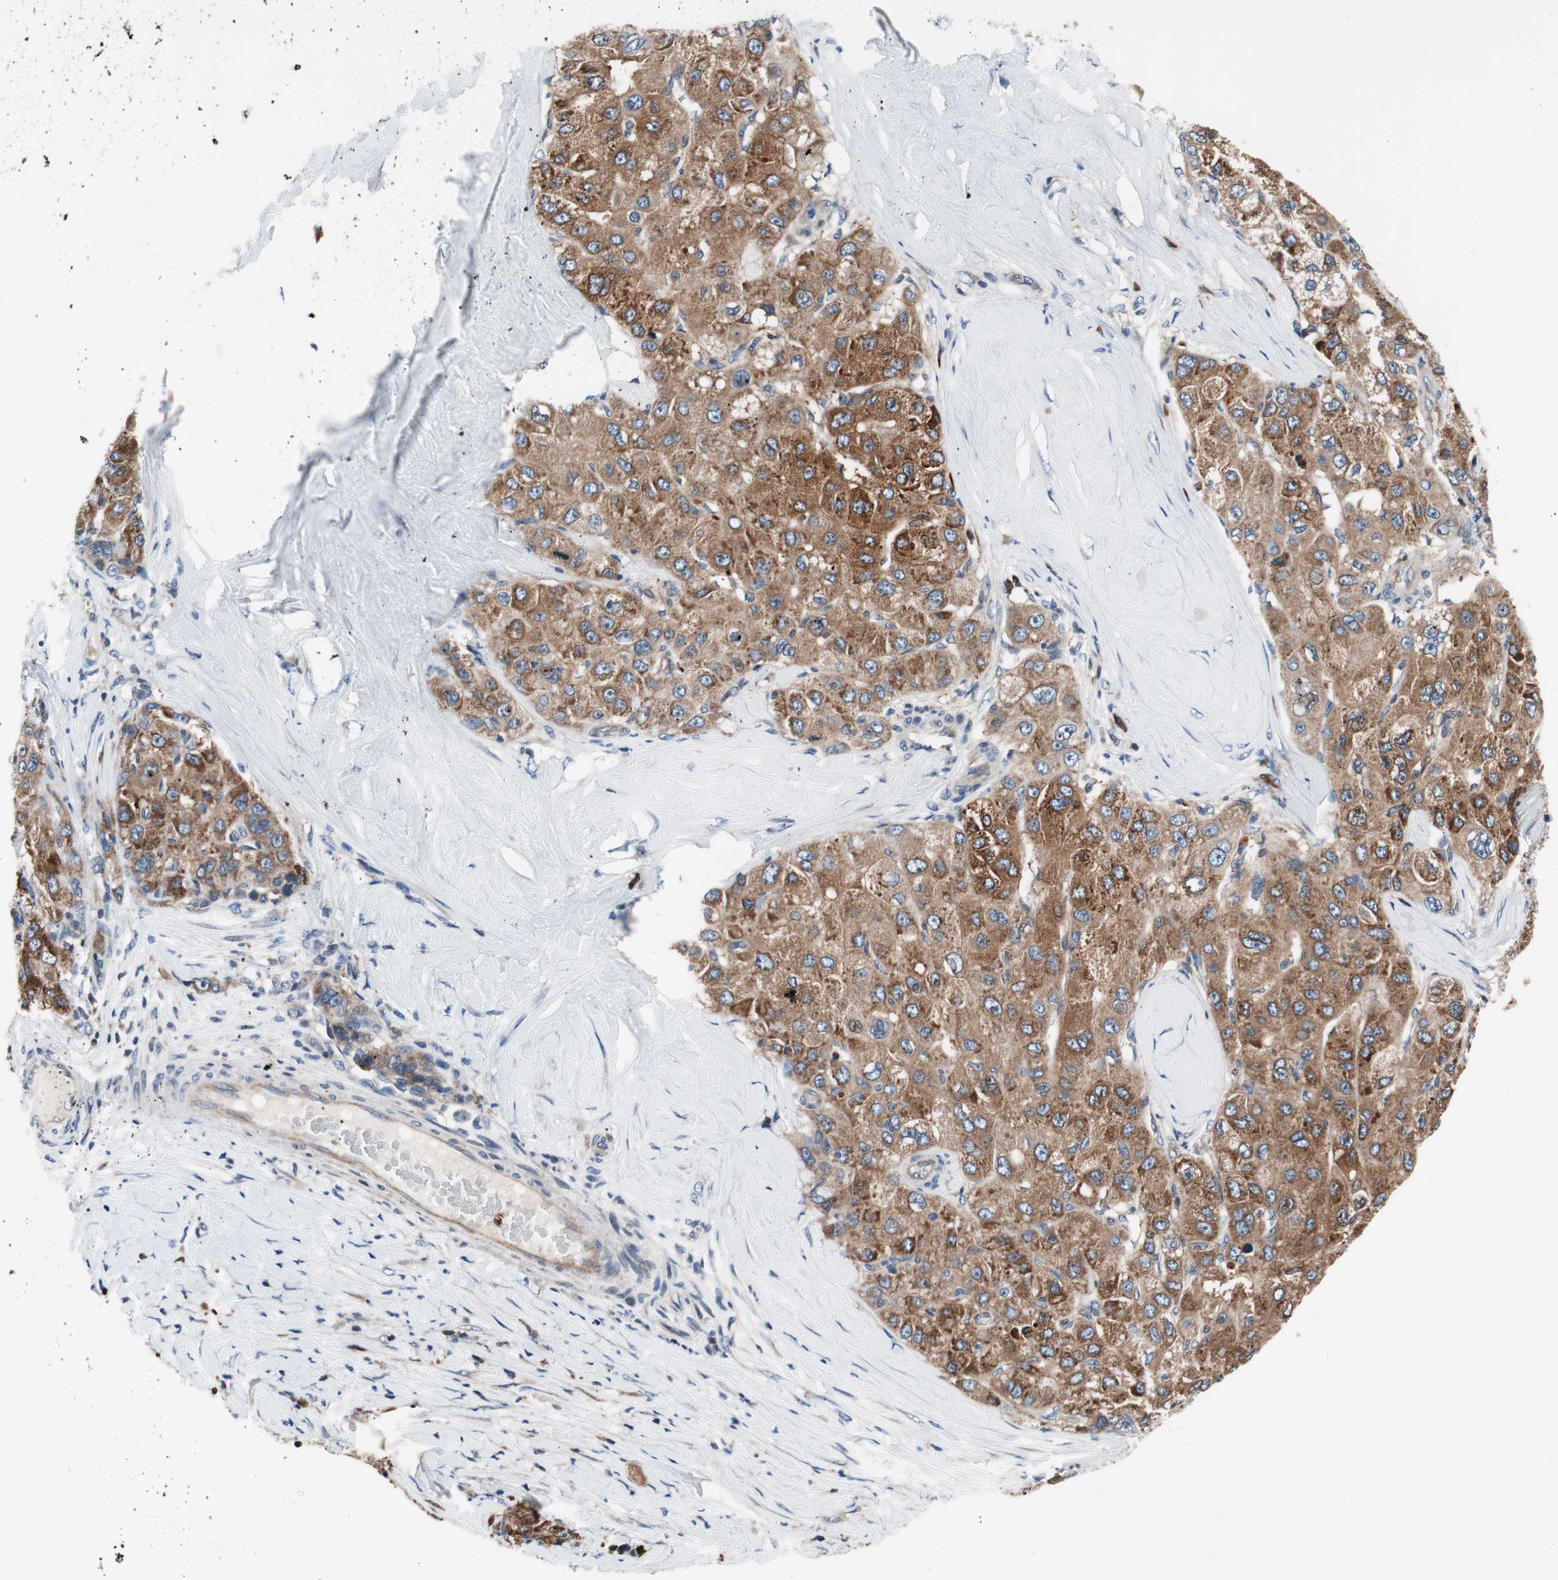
{"staining": {"intensity": "strong", "quantity": "25%-75%", "location": "cytoplasmic/membranous"}, "tissue": "liver cancer", "cell_type": "Tumor cells", "image_type": "cancer", "snomed": [{"axis": "morphology", "description": "Carcinoma, Hepatocellular, NOS"}, {"axis": "topography", "description": "Liver"}], "caption": "Hepatocellular carcinoma (liver) stained with DAB (3,3'-diaminobenzidine) IHC displays high levels of strong cytoplasmic/membranous positivity in approximately 25%-75% of tumor cells.", "gene": "PRDX2", "patient": {"sex": "male", "age": 80}}